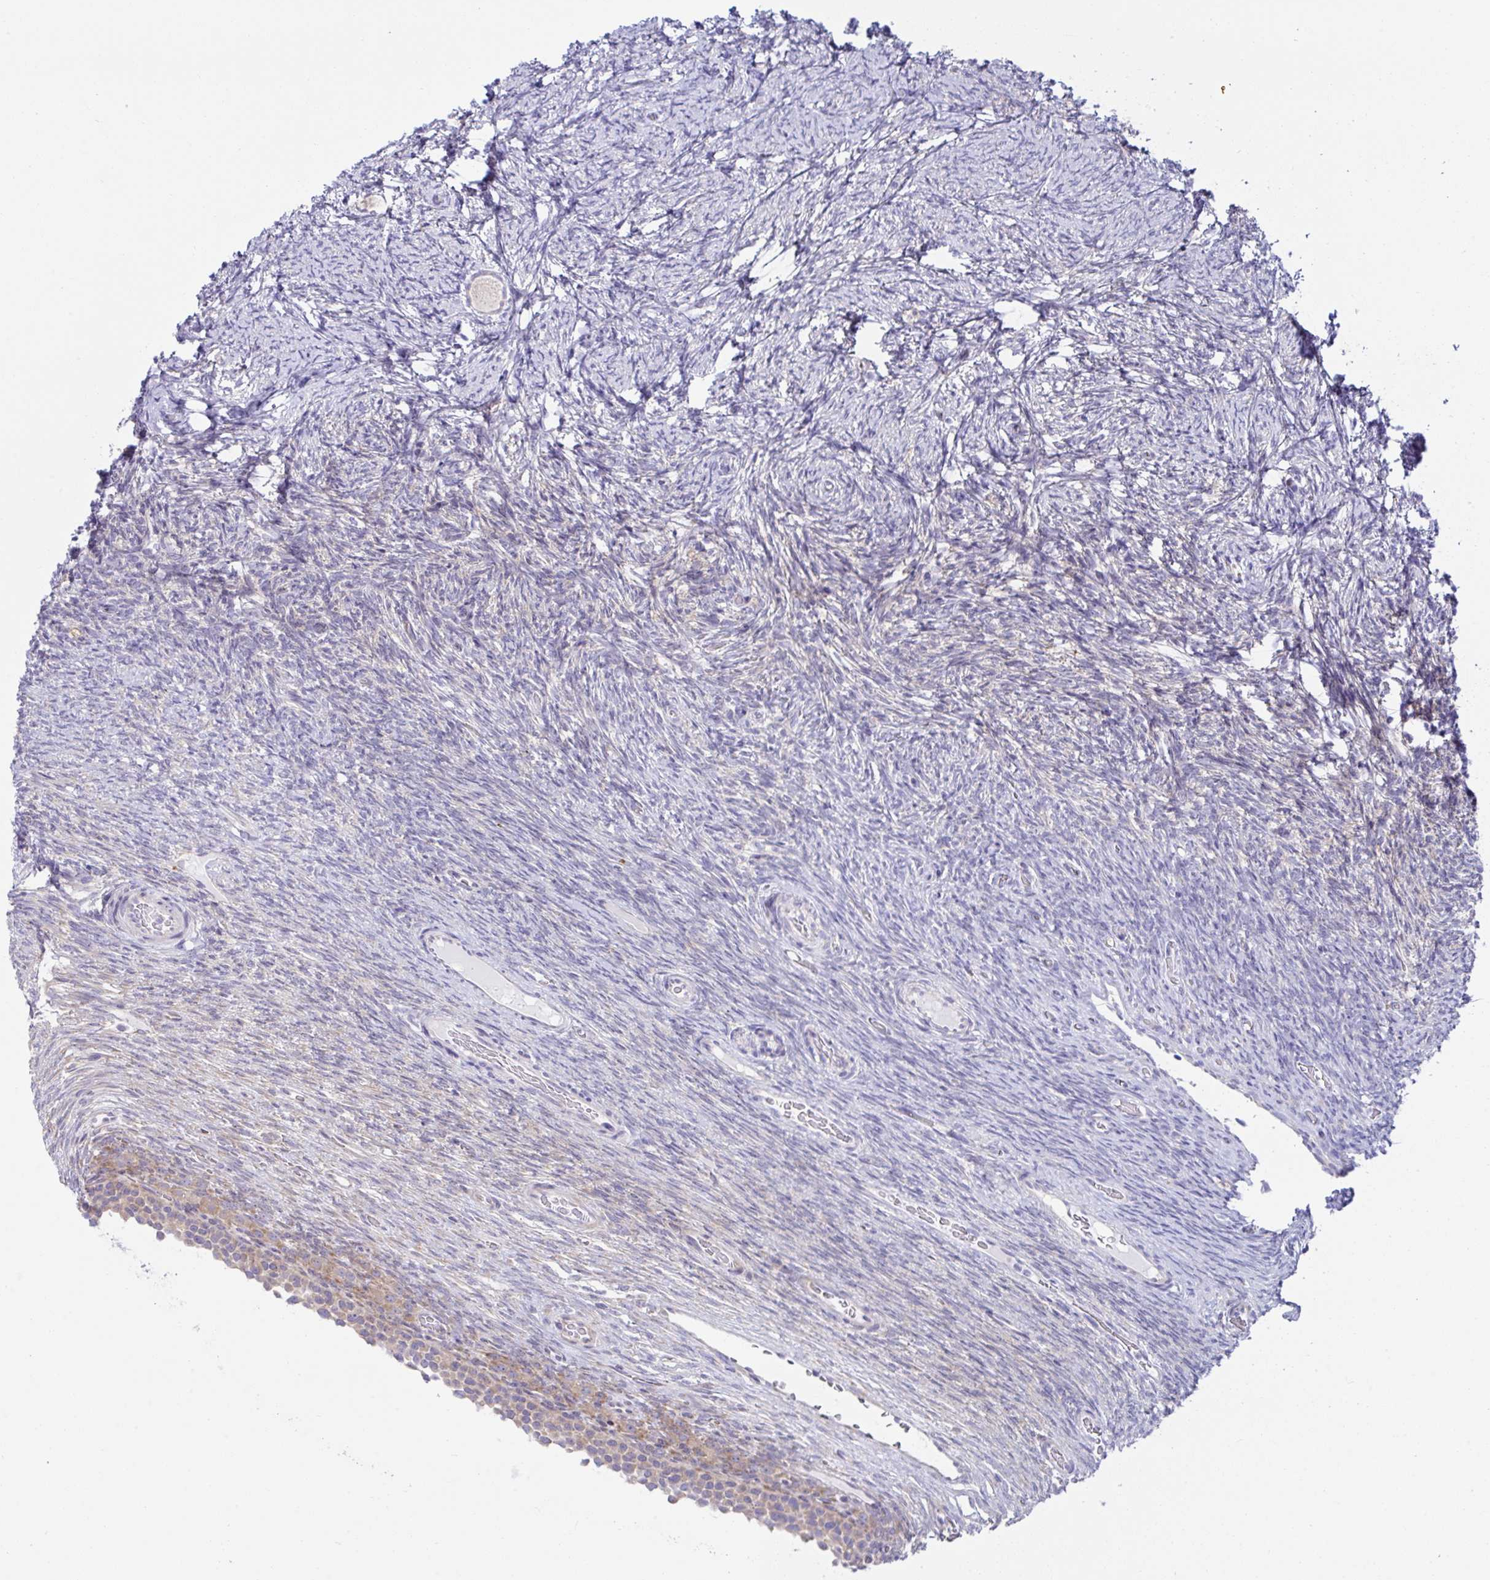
{"staining": {"intensity": "negative", "quantity": "none", "location": "none"}, "tissue": "ovary", "cell_type": "Follicle cells", "image_type": "normal", "snomed": [{"axis": "morphology", "description": "Normal tissue, NOS"}, {"axis": "topography", "description": "Ovary"}], "caption": "IHC of benign human ovary displays no expression in follicle cells. (Stains: DAB immunohistochemistry with hematoxylin counter stain, Microscopy: brightfield microscopy at high magnification).", "gene": "FAU", "patient": {"sex": "female", "age": 34}}